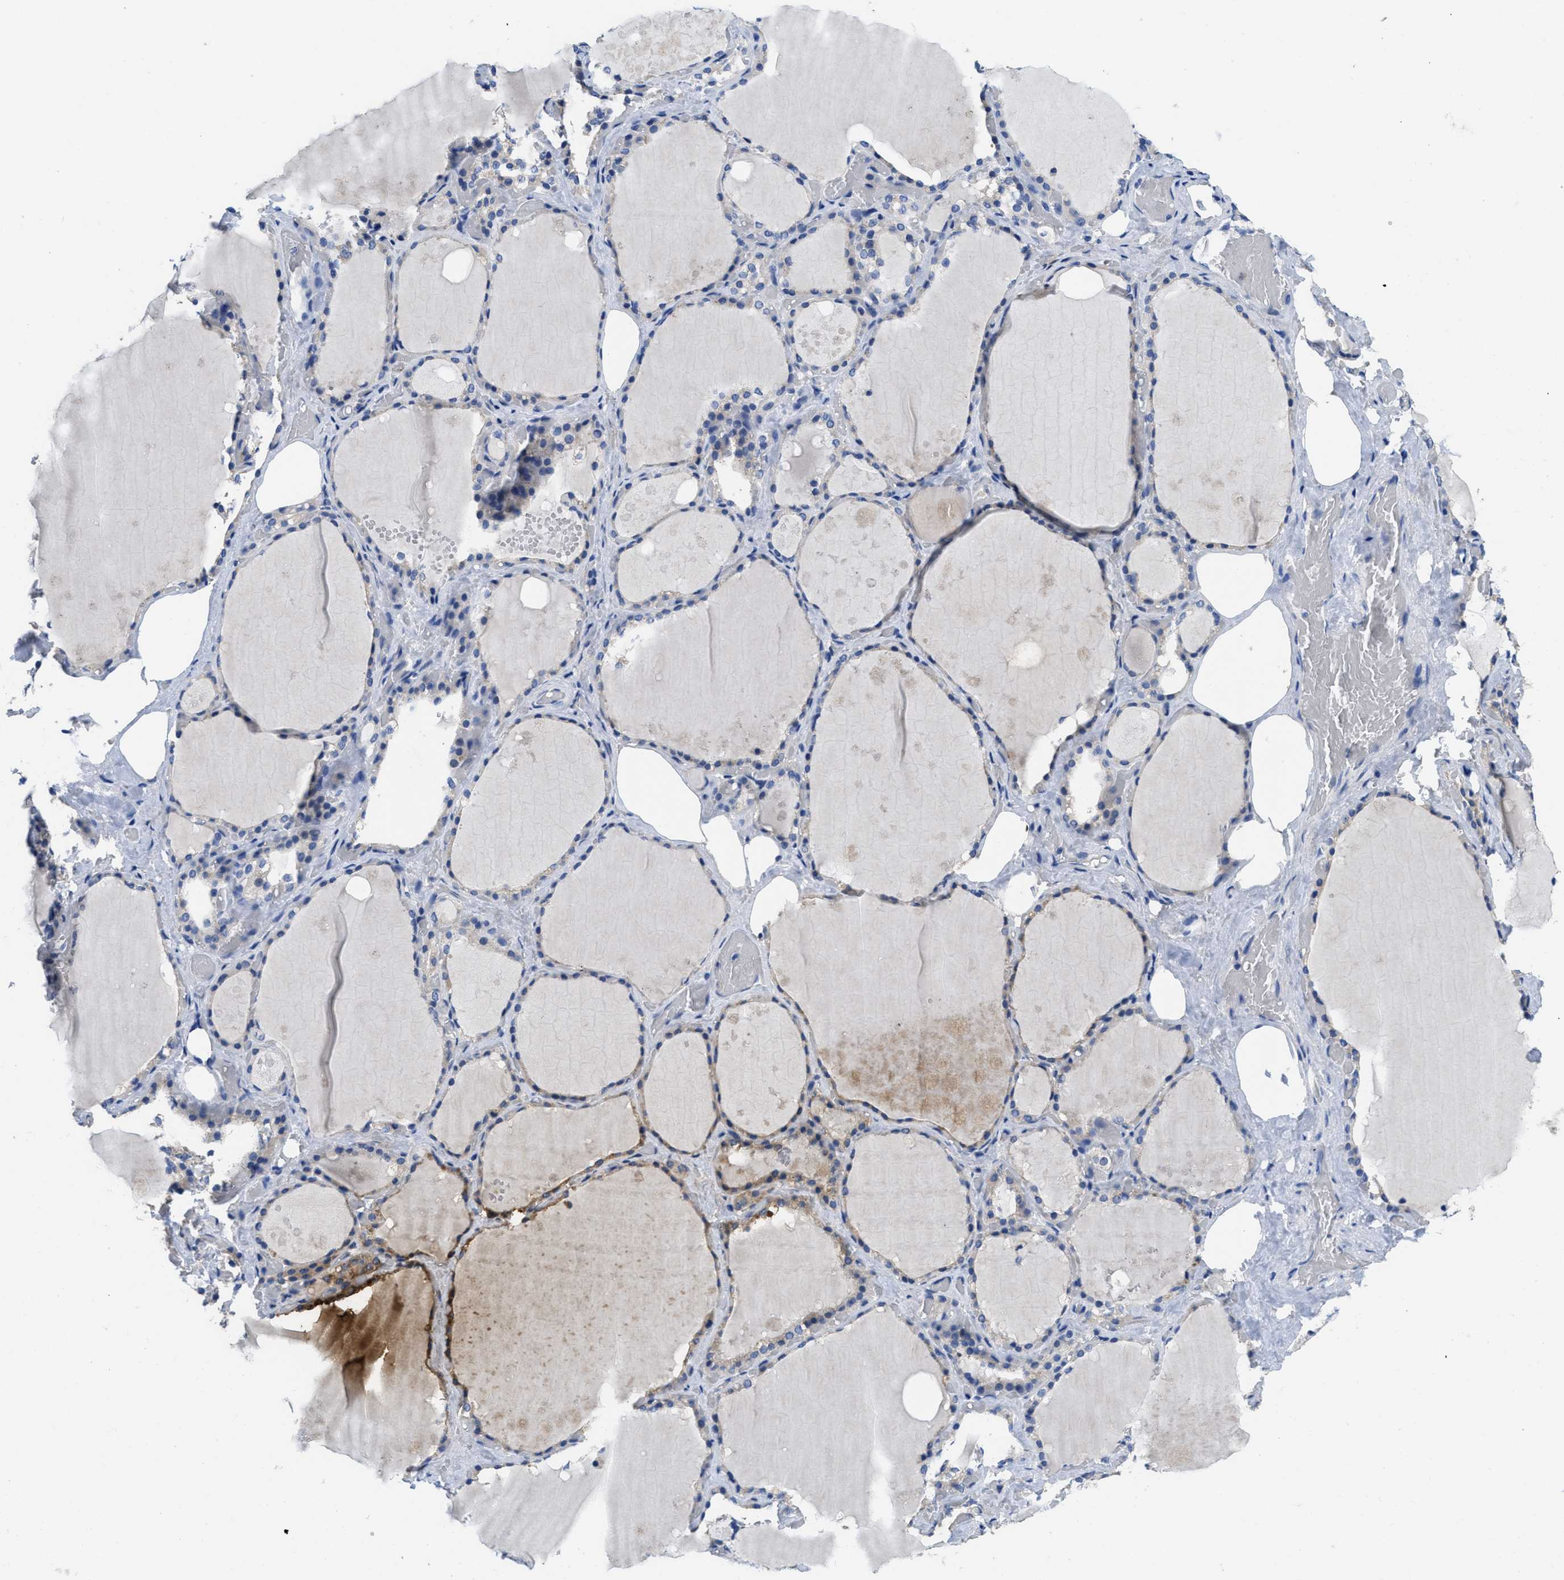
{"staining": {"intensity": "moderate", "quantity": "<25%", "location": "cytoplasmic/membranous"}, "tissue": "thyroid gland", "cell_type": "Glandular cells", "image_type": "normal", "snomed": [{"axis": "morphology", "description": "Normal tissue, NOS"}, {"axis": "topography", "description": "Thyroid gland"}], "caption": "Moderate cytoplasmic/membranous staining is present in approximately <25% of glandular cells in unremarkable thyroid gland. The staining was performed using DAB, with brown indicating positive protein expression. Nuclei are stained blue with hematoxylin.", "gene": "CA9", "patient": {"sex": "male", "age": 61}}